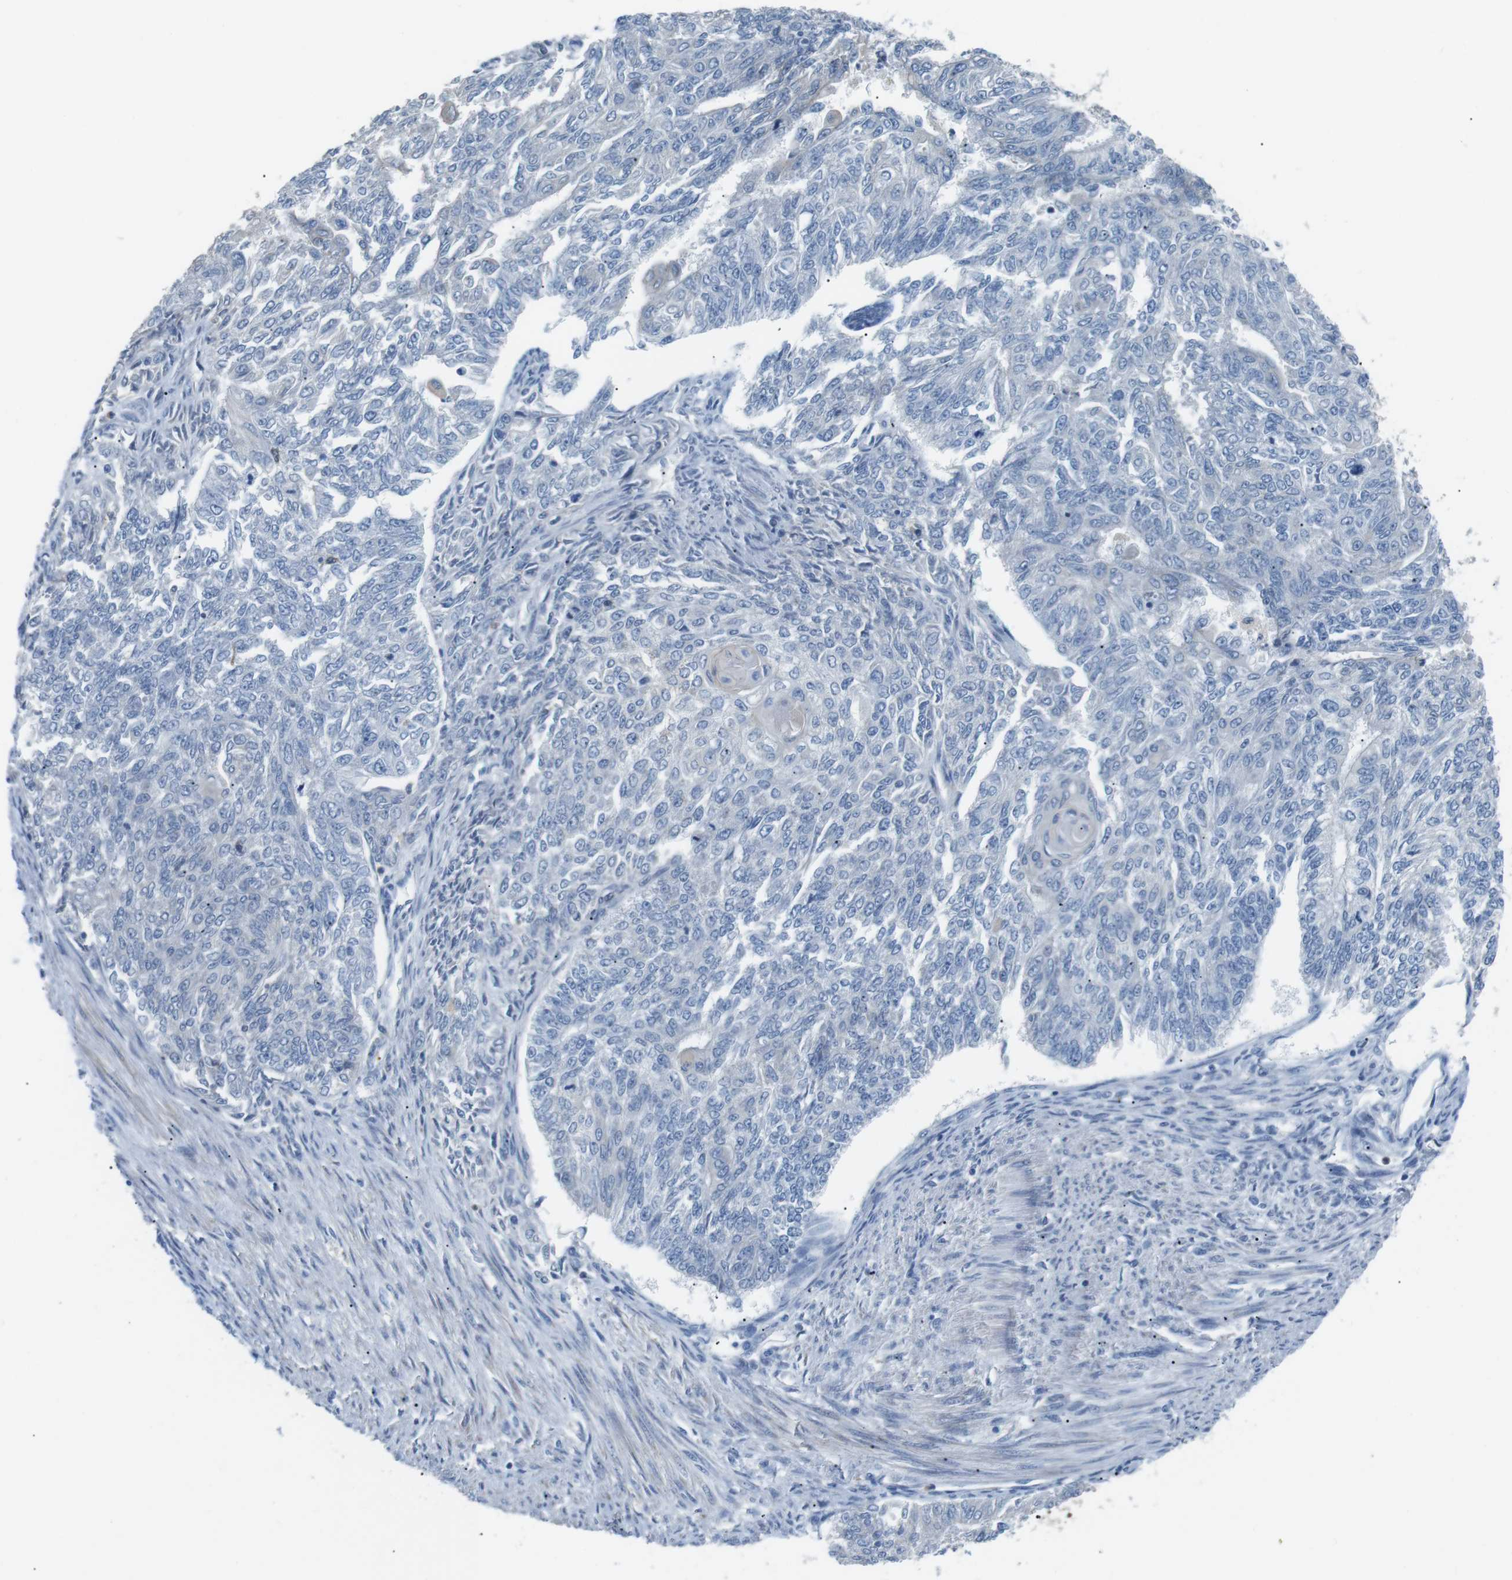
{"staining": {"intensity": "negative", "quantity": "none", "location": "none"}, "tissue": "endometrial cancer", "cell_type": "Tumor cells", "image_type": "cancer", "snomed": [{"axis": "morphology", "description": "Adenocarcinoma, NOS"}, {"axis": "topography", "description": "Endometrium"}], "caption": "This is a histopathology image of immunohistochemistry (IHC) staining of endometrial adenocarcinoma, which shows no expression in tumor cells.", "gene": "CD300E", "patient": {"sex": "female", "age": 32}}